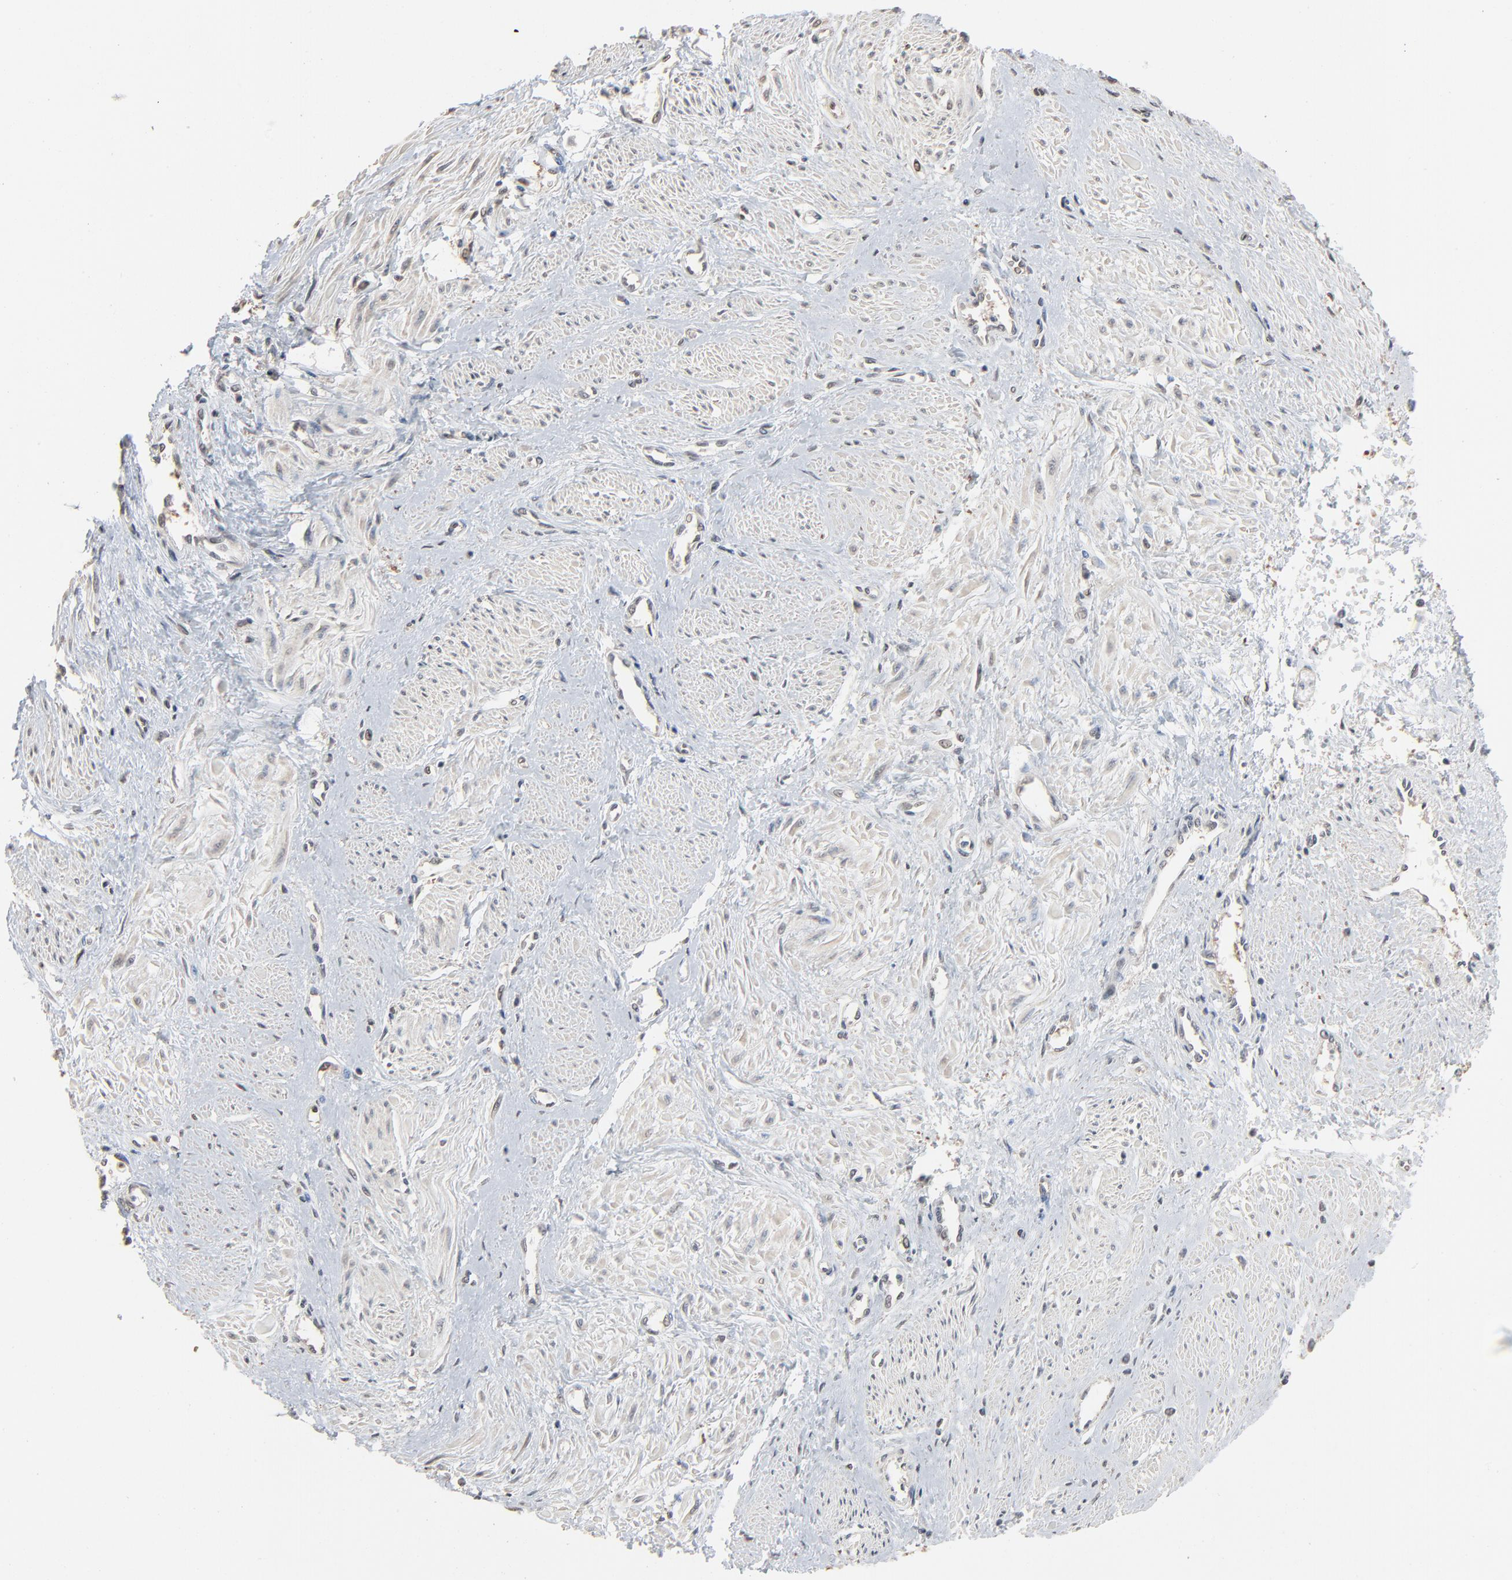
{"staining": {"intensity": "weak", "quantity": ">75%", "location": "cytoplasmic/membranous"}, "tissue": "smooth muscle", "cell_type": "Smooth muscle cells", "image_type": "normal", "snomed": [{"axis": "morphology", "description": "Normal tissue, NOS"}, {"axis": "topography", "description": "Smooth muscle"}, {"axis": "topography", "description": "Uterus"}], "caption": "Benign smooth muscle displays weak cytoplasmic/membranous staining in about >75% of smooth muscle cells The protein of interest is stained brown, and the nuclei are stained in blue (DAB IHC with brightfield microscopy, high magnification)..", "gene": "CCT5", "patient": {"sex": "female", "age": 39}}